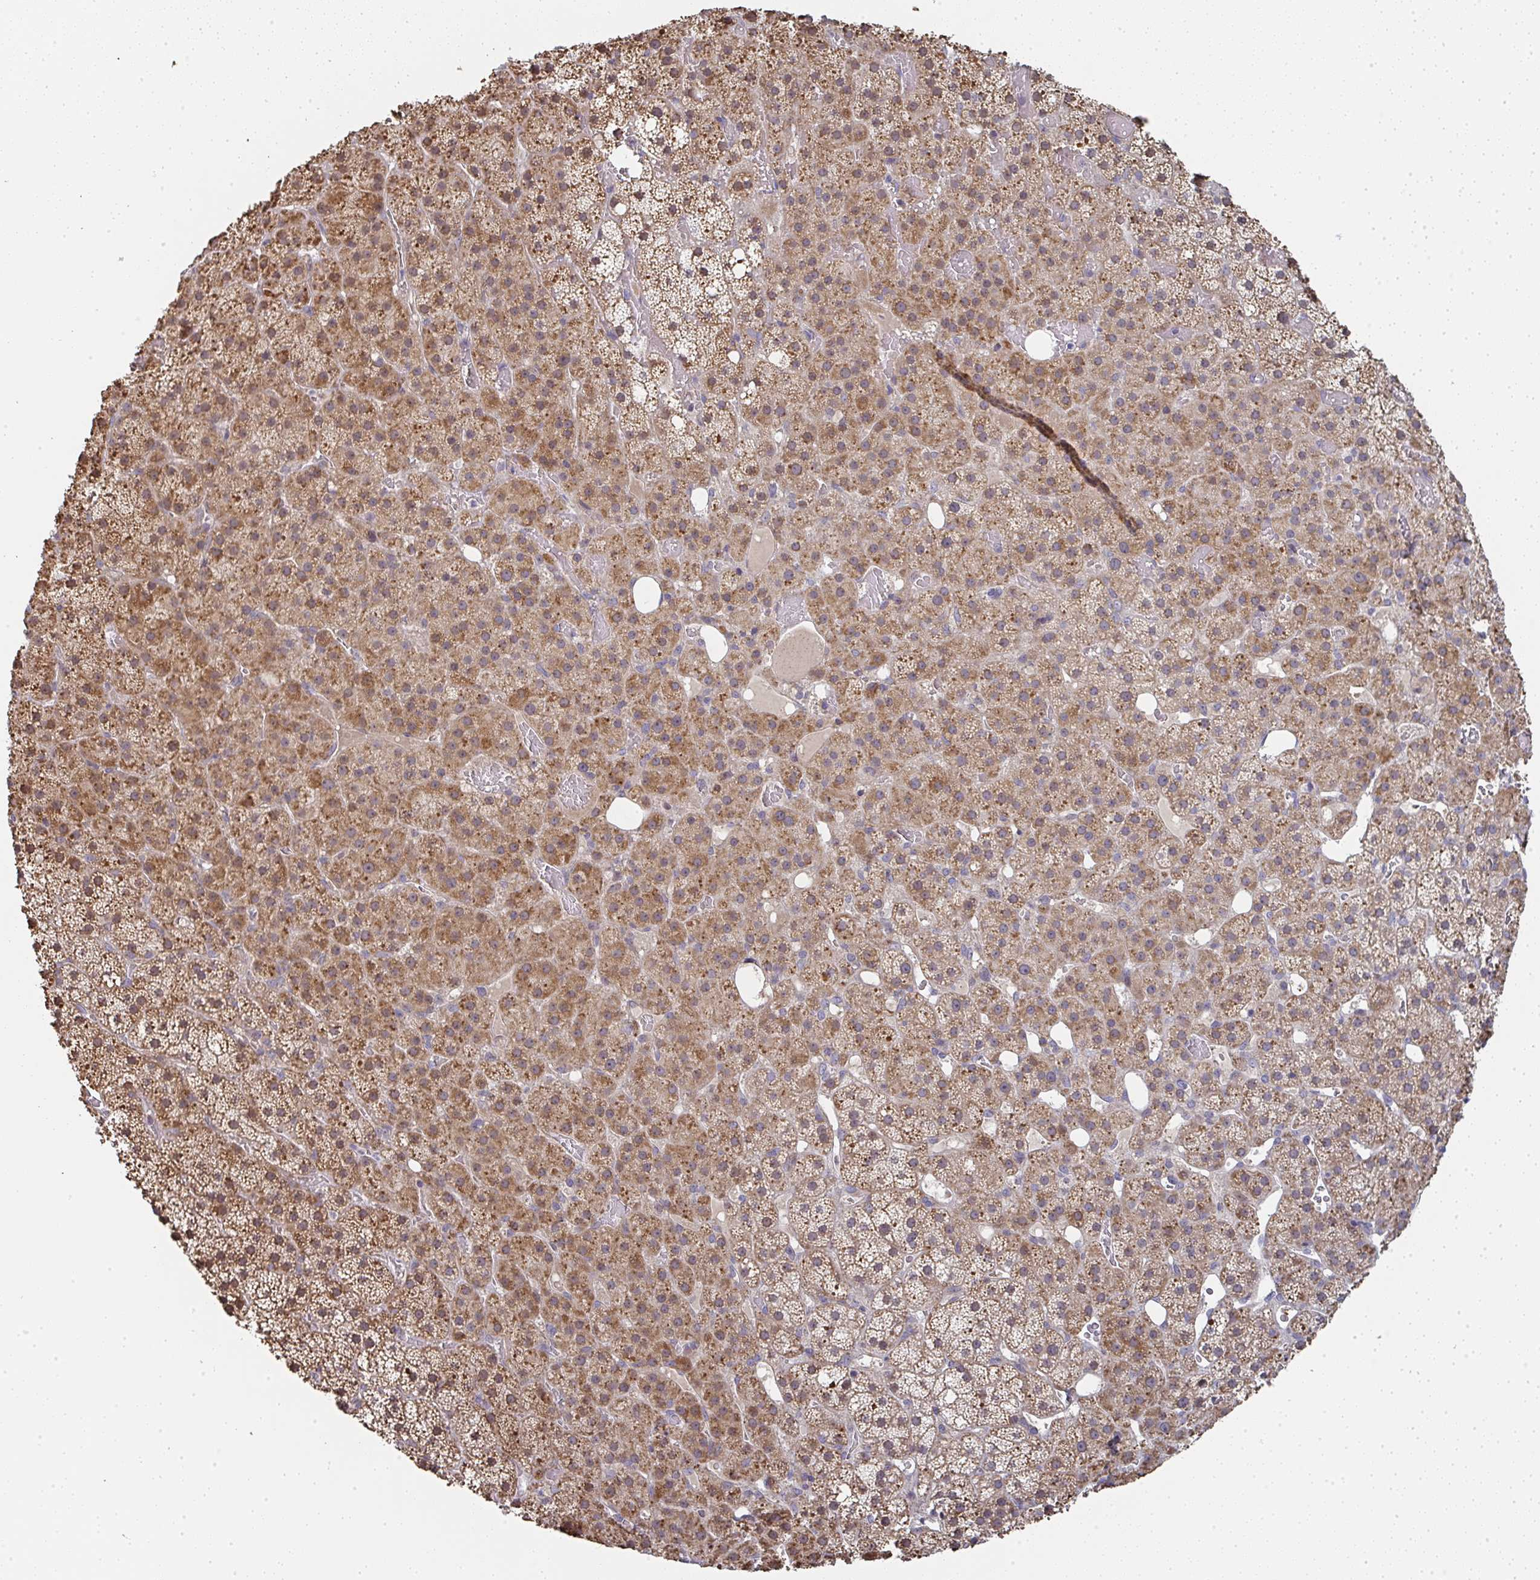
{"staining": {"intensity": "moderate", "quantity": "25%-75%", "location": "cytoplasmic/membranous"}, "tissue": "adrenal gland", "cell_type": "Glandular cells", "image_type": "normal", "snomed": [{"axis": "morphology", "description": "Normal tissue, NOS"}, {"axis": "topography", "description": "Adrenal gland"}], "caption": "An image of human adrenal gland stained for a protein reveals moderate cytoplasmic/membranous brown staining in glandular cells. The staining was performed using DAB to visualize the protein expression in brown, while the nuclei were stained in blue with hematoxylin (Magnification: 20x).", "gene": "AGTPBP1", "patient": {"sex": "male", "age": 53}}